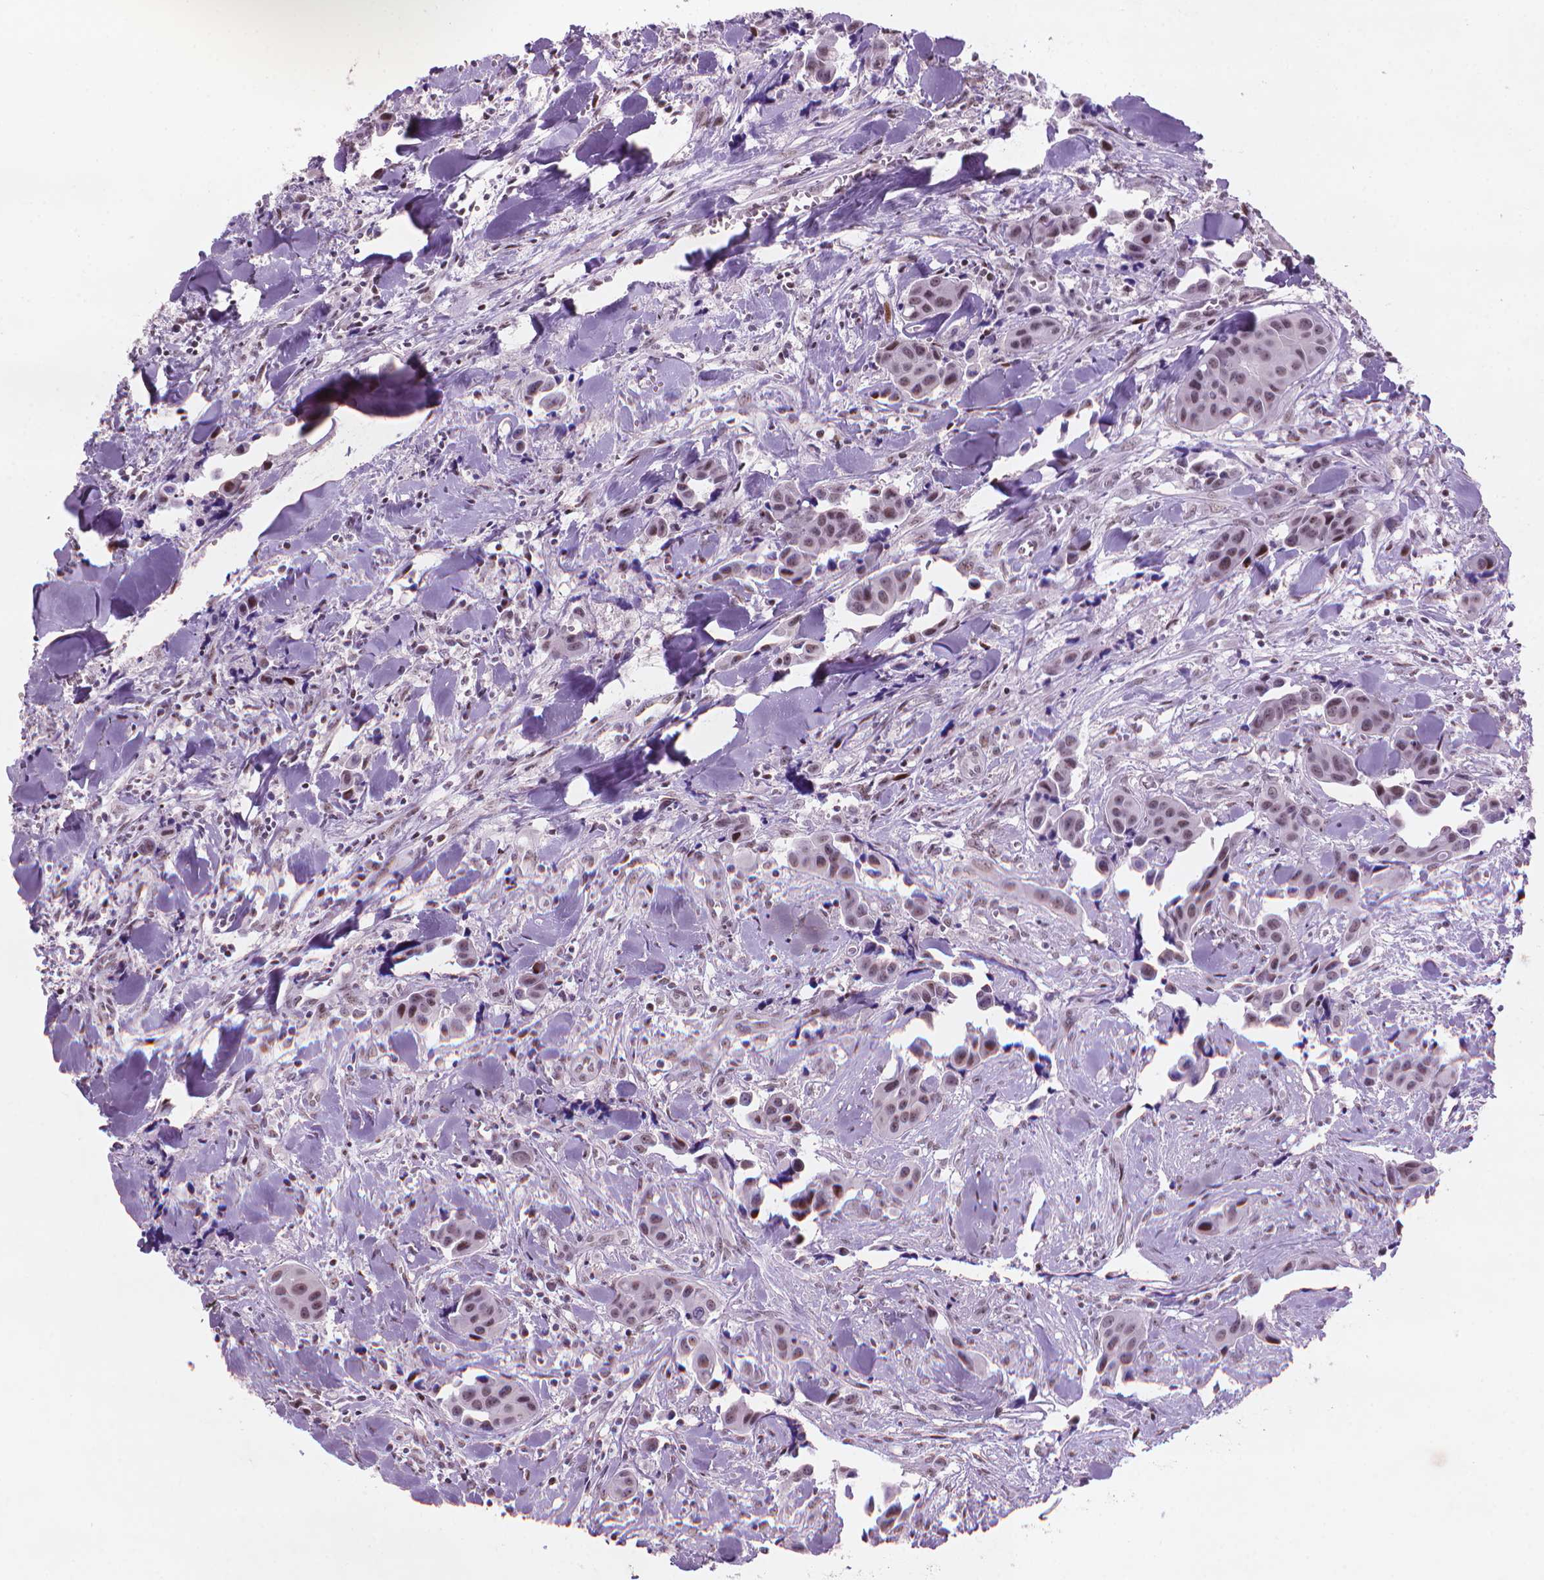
{"staining": {"intensity": "moderate", "quantity": ">75%", "location": "nuclear"}, "tissue": "head and neck cancer", "cell_type": "Tumor cells", "image_type": "cancer", "snomed": [{"axis": "morphology", "description": "Adenocarcinoma, NOS"}, {"axis": "topography", "description": "Head-Neck"}], "caption": "Immunohistochemical staining of head and neck cancer (adenocarcinoma) demonstrates medium levels of moderate nuclear protein expression in about >75% of tumor cells.", "gene": "HES7", "patient": {"sex": "male", "age": 76}}